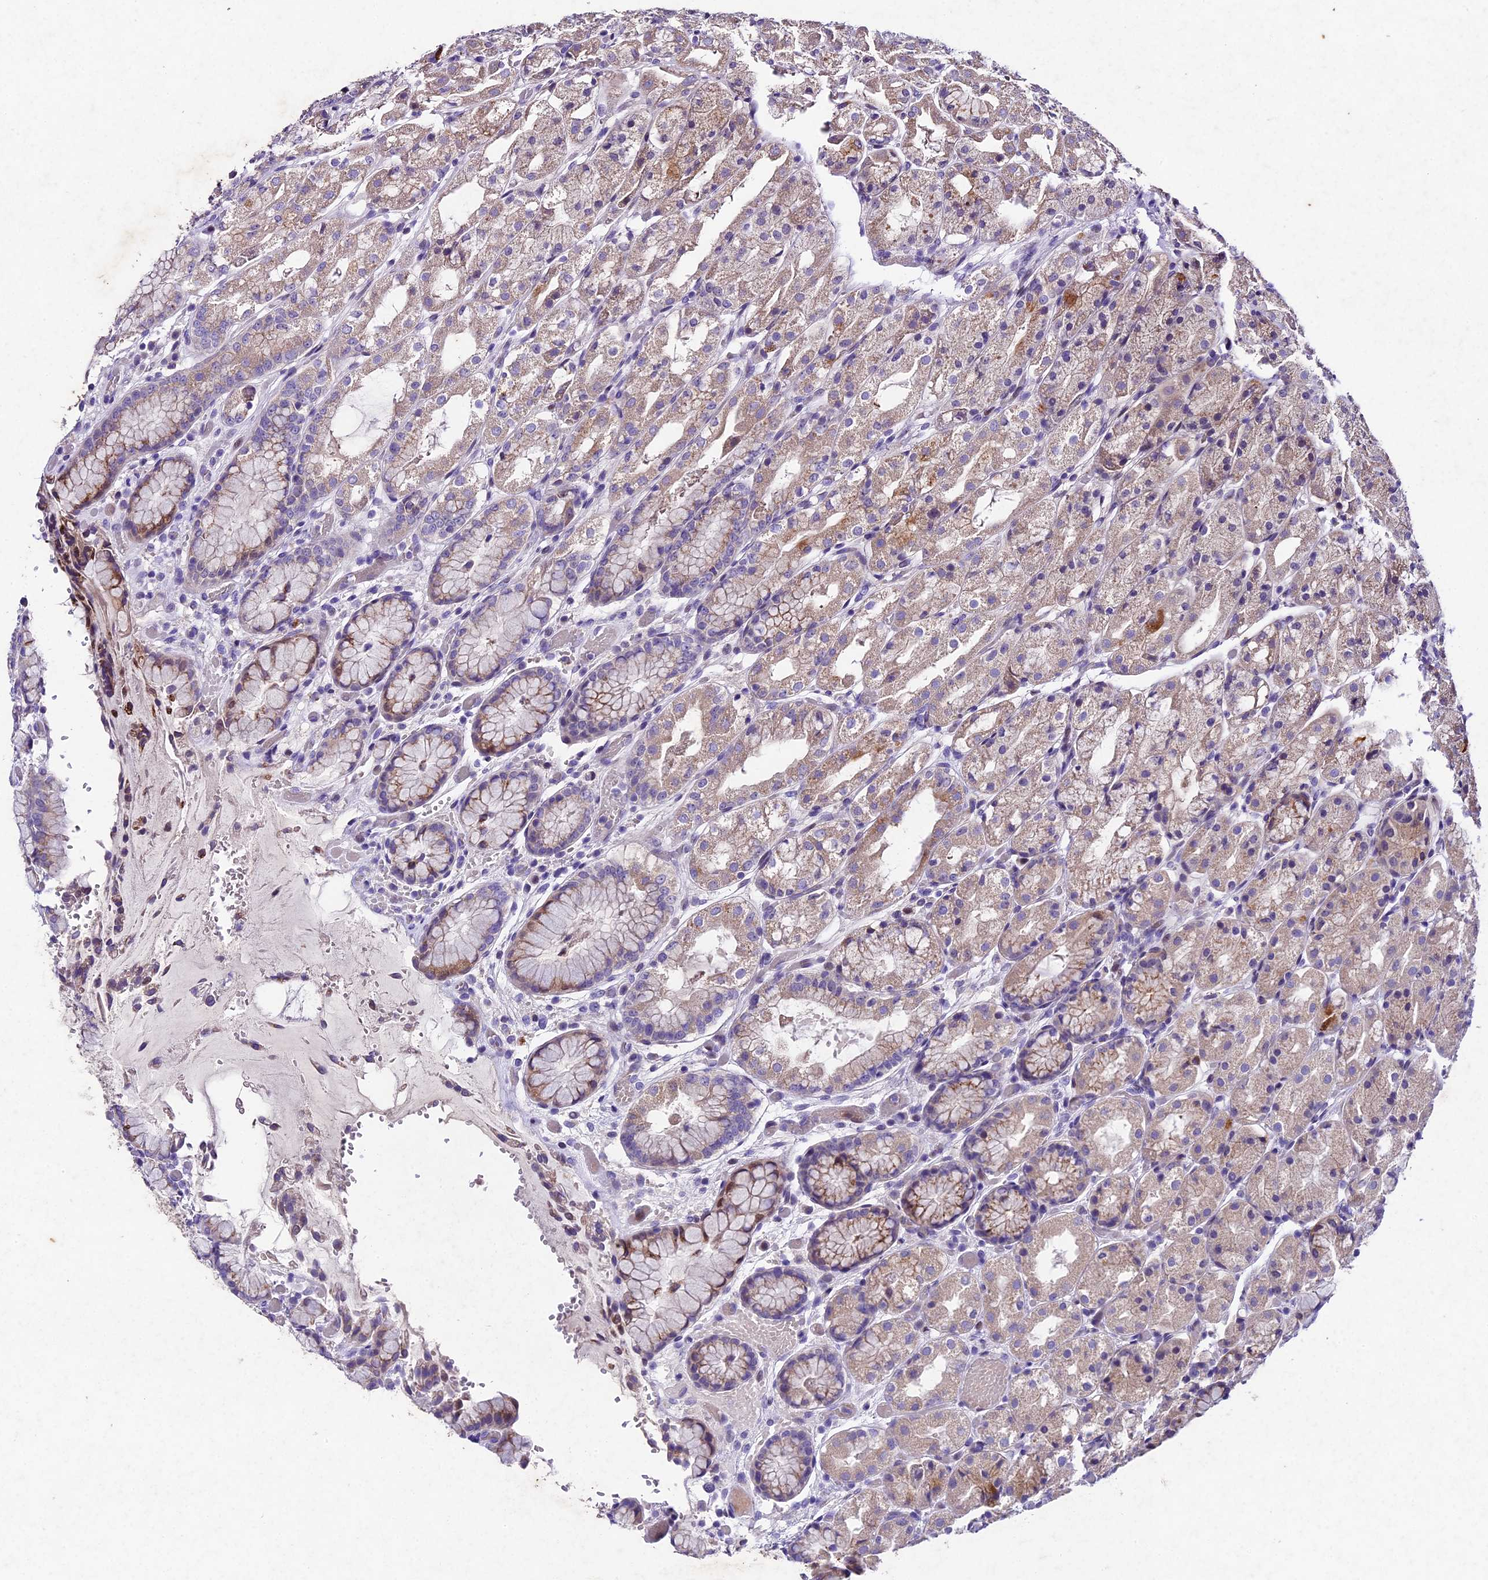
{"staining": {"intensity": "moderate", "quantity": "25%-75%", "location": "cytoplasmic/membranous,nuclear"}, "tissue": "stomach", "cell_type": "Glandular cells", "image_type": "normal", "snomed": [{"axis": "morphology", "description": "Normal tissue, NOS"}, {"axis": "topography", "description": "Stomach, upper"}], "caption": "An IHC histopathology image of unremarkable tissue is shown. Protein staining in brown highlights moderate cytoplasmic/membranous,nuclear positivity in stomach within glandular cells.", "gene": "IFT140", "patient": {"sex": "male", "age": 72}}